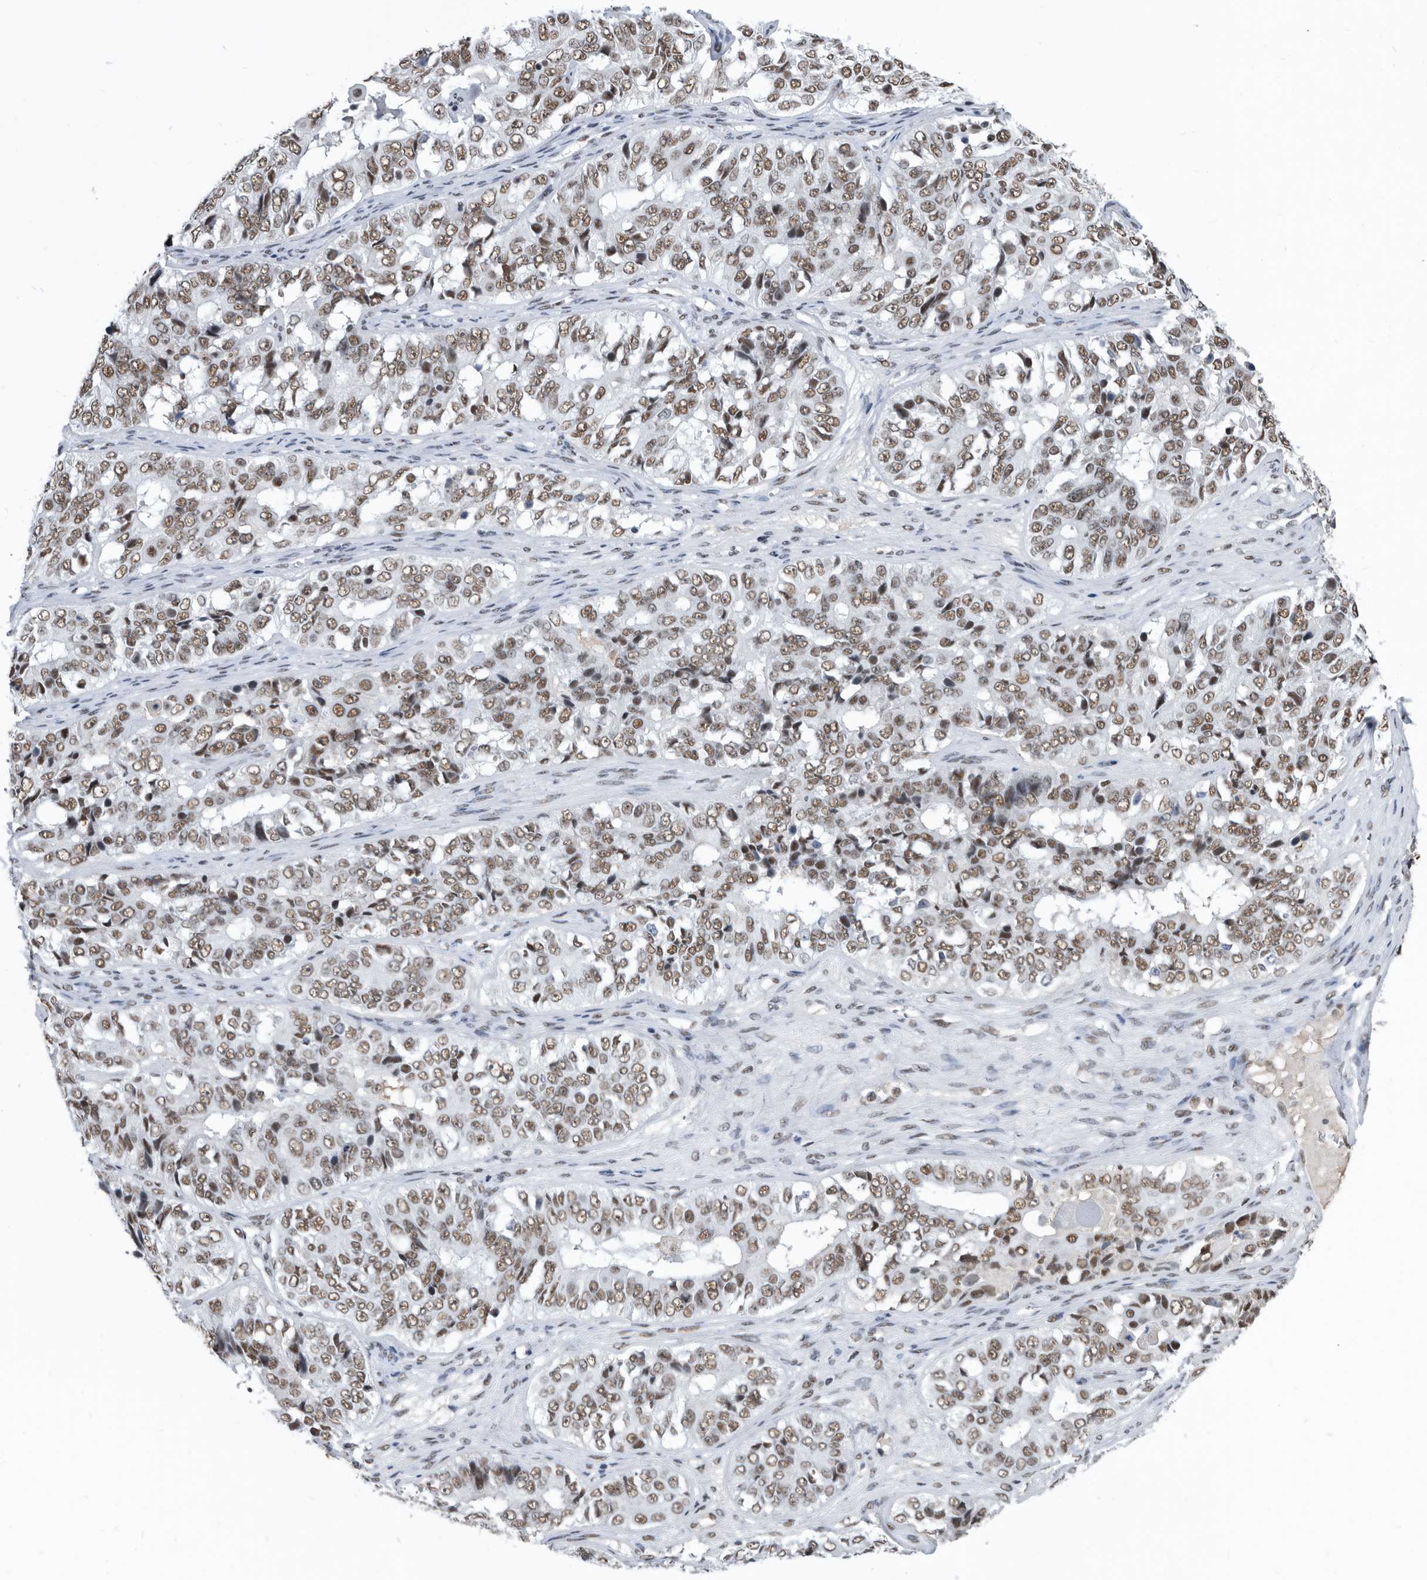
{"staining": {"intensity": "moderate", "quantity": ">75%", "location": "nuclear"}, "tissue": "ovarian cancer", "cell_type": "Tumor cells", "image_type": "cancer", "snomed": [{"axis": "morphology", "description": "Carcinoma, endometroid"}, {"axis": "topography", "description": "Ovary"}], "caption": "Ovarian cancer (endometroid carcinoma) stained for a protein (brown) displays moderate nuclear positive positivity in approximately >75% of tumor cells.", "gene": "SF3A1", "patient": {"sex": "female", "age": 51}}